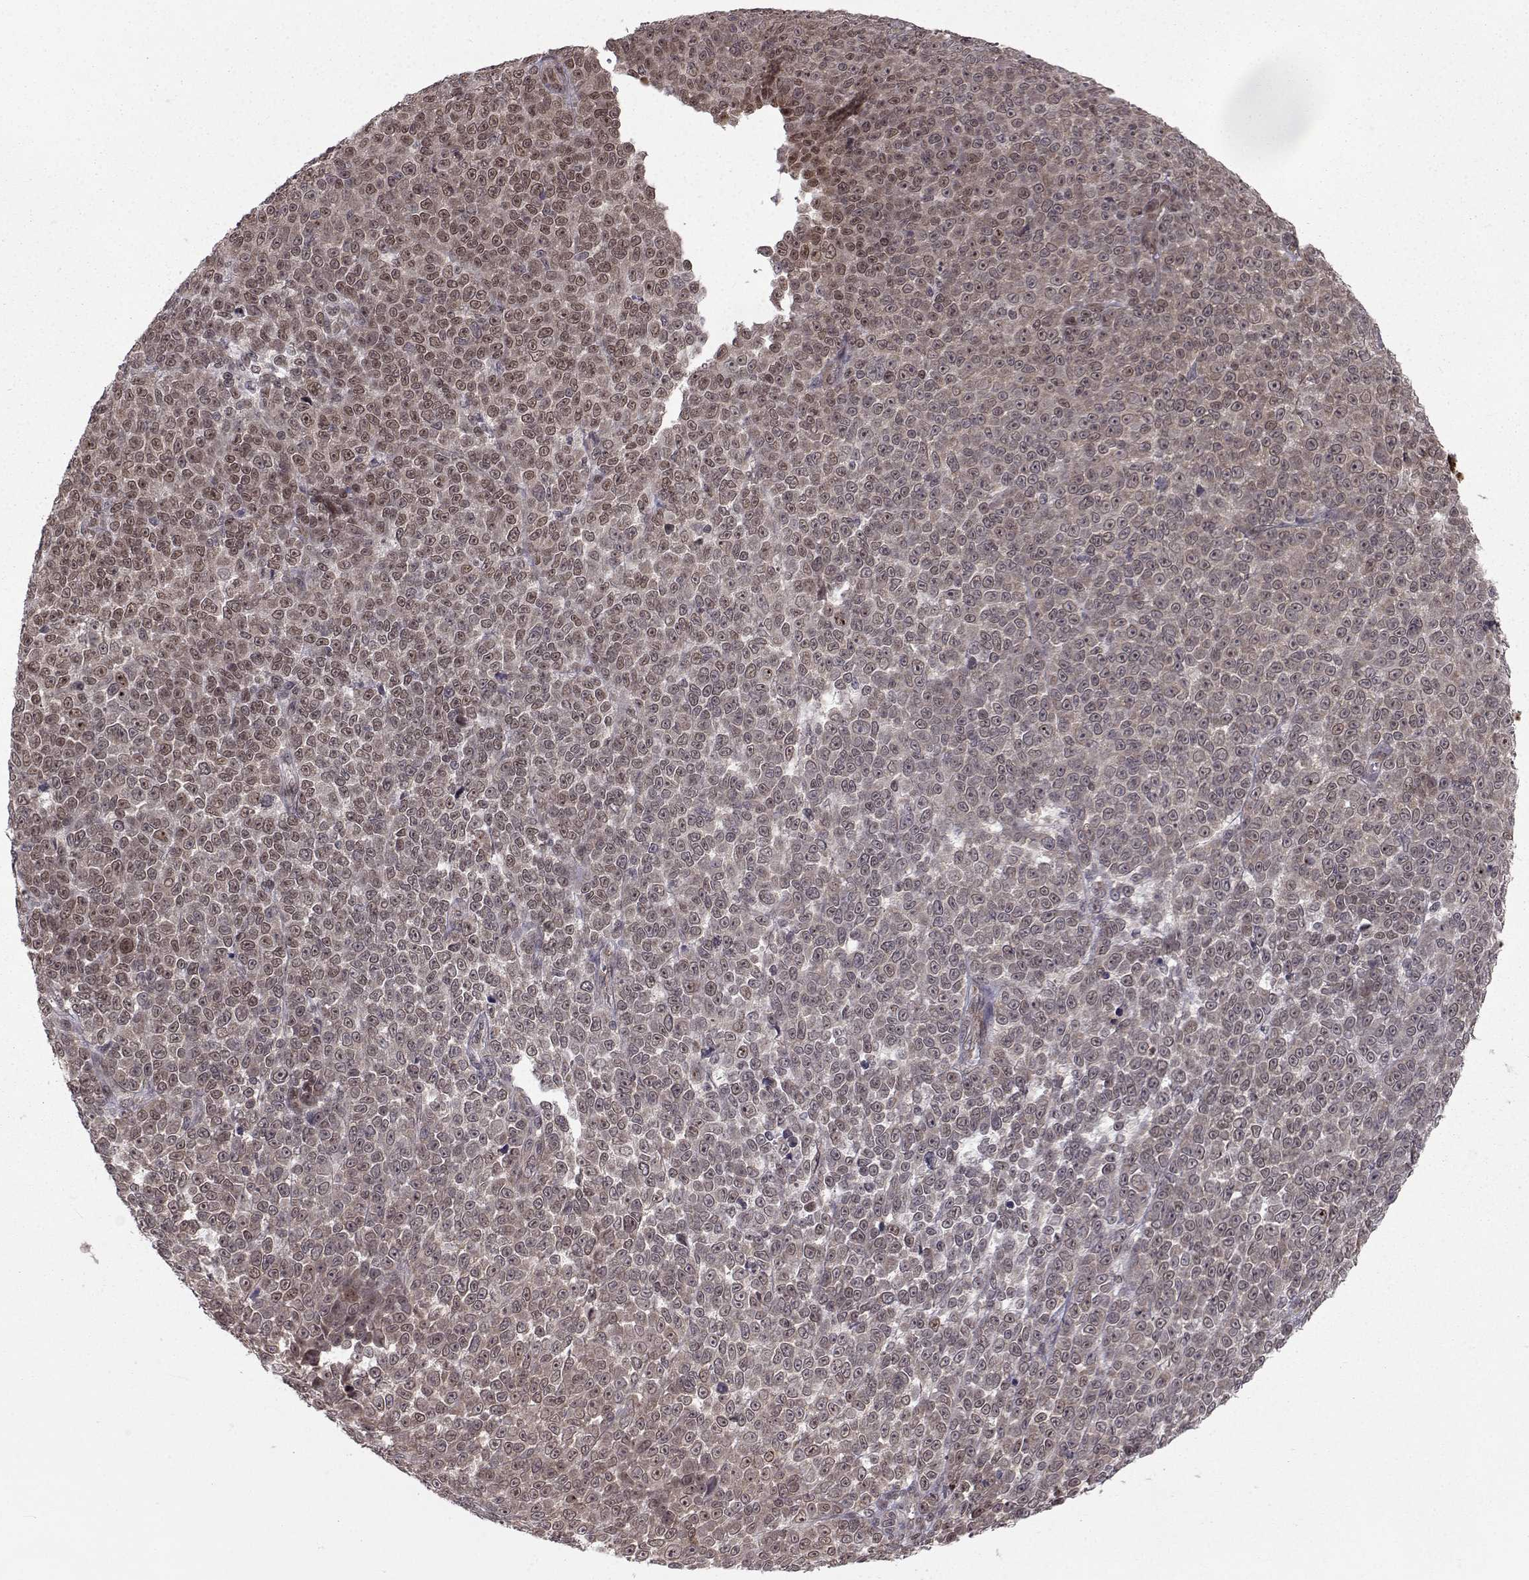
{"staining": {"intensity": "negative", "quantity": "none", "location": "none"}, "tissue": "melanoma", "cell_type": "Tumor cells", "image_type": "cancer", "snomed": [{"axis": "morphology", "description": "Malignant melanoma, NOS"}, {"axis": "topography", "description": "Skin"}], "caption": "This image is of malignant melanoma stained with immunohistochemistry (IHC) to label a protein in brown with the nuclei are counter-stained blue. There is no staining in tumor cells.", "gene": "PKN2", "patient": {"sex": "female", "age": 95}}